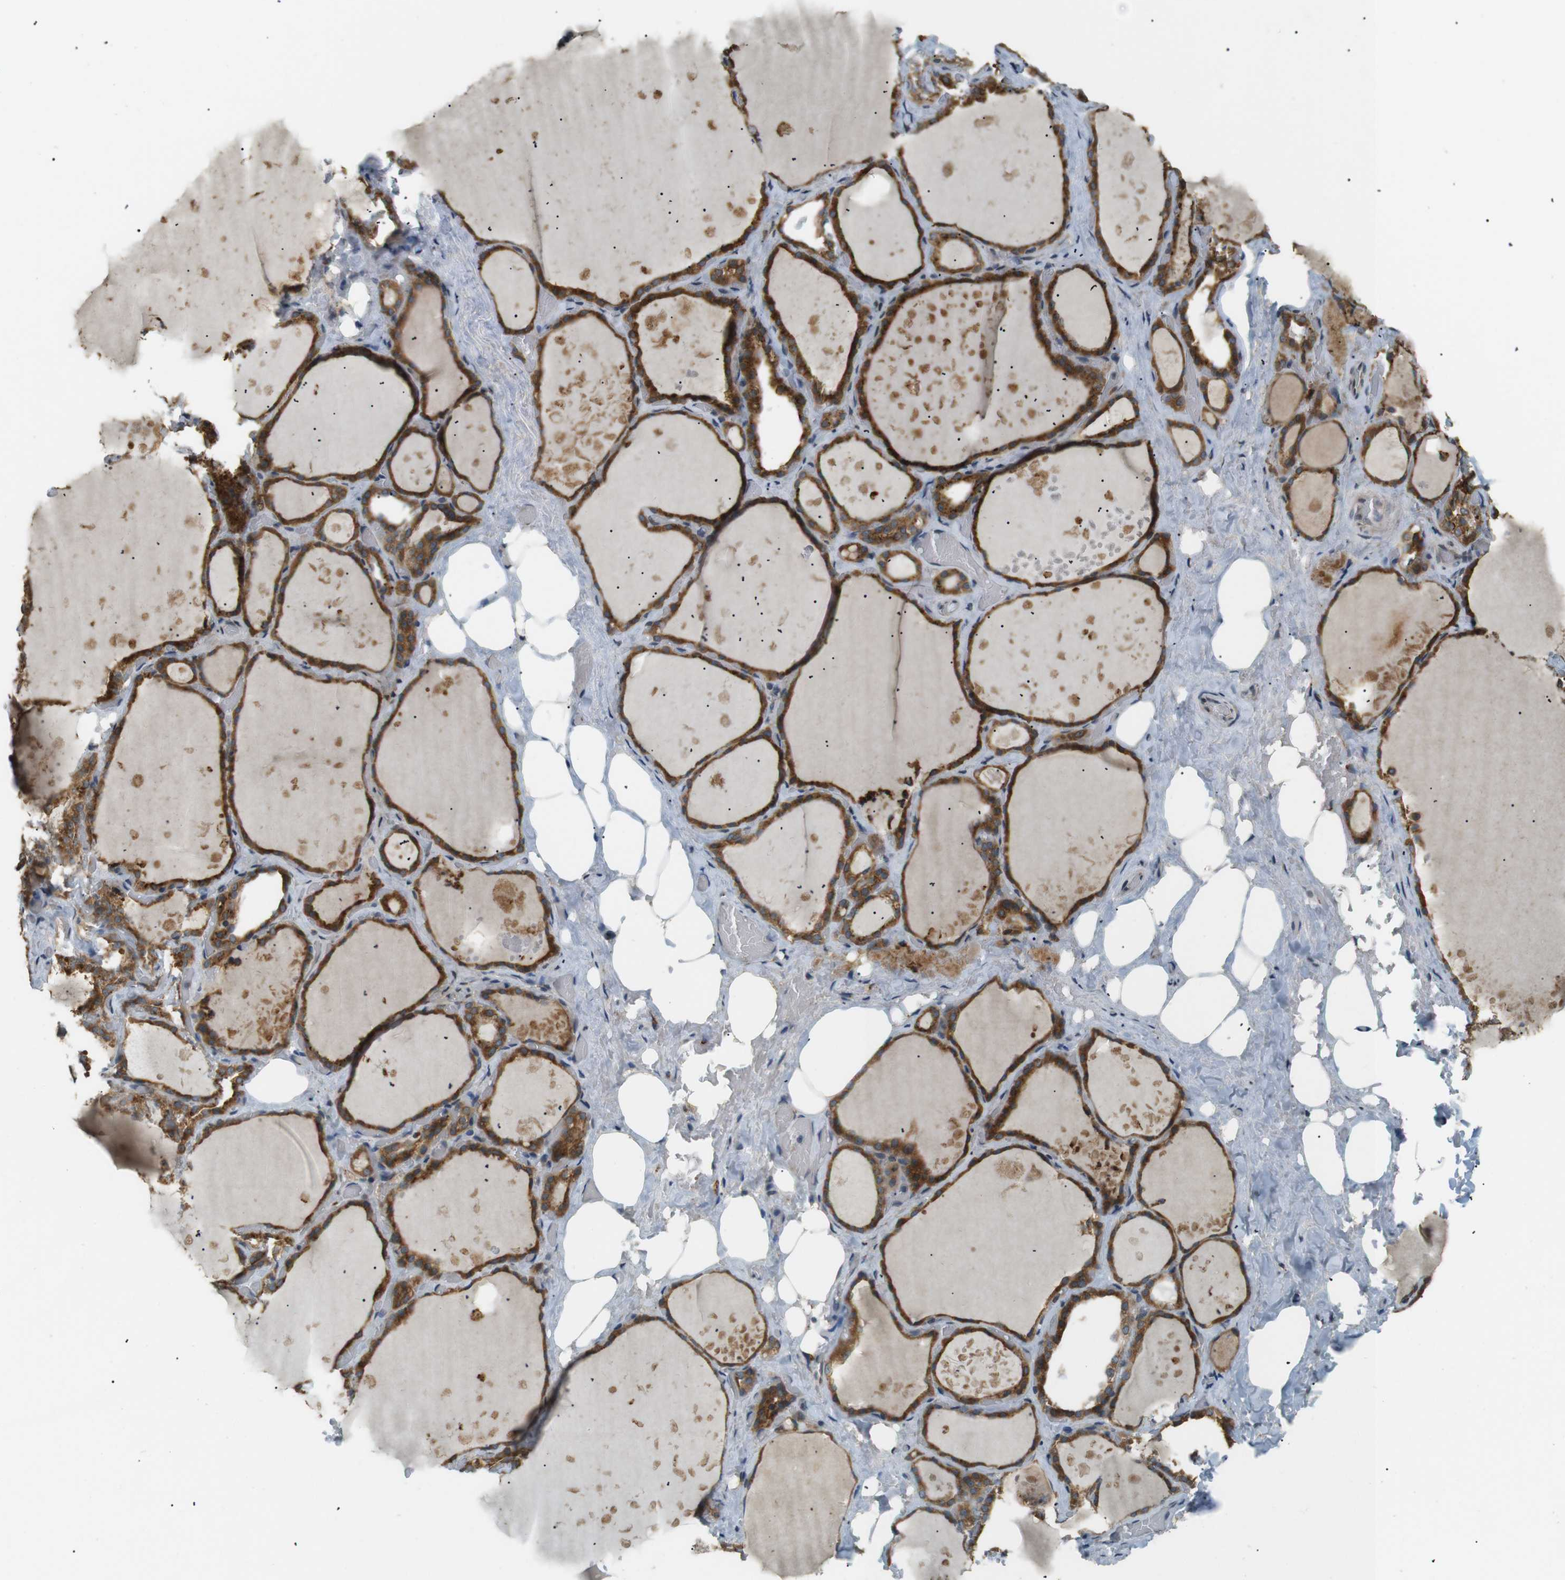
{"staining": {"intensity": "strong", "quantity": ">75%", "location": "cytoplasmic/membranous"}, "tissue": "thyroid gland", "cell_type": "Glandular cells", "image_type": "normal", "snomed": [{"axis": "morphology", "description": "Normal tissue, NOS"}, {"axis": "topography", "description": "Thyroid gland"}], "caption": "Immunohistochemical staining of normal thyroid gland displays high levels of strong cytoplasmic/membranous positivity in about >75% of glandular cells. (Brightfield microscopy of DAB IHC at high magnification).", "gene": "TMED4", "patient": {"sex": "male", "age": 61}}